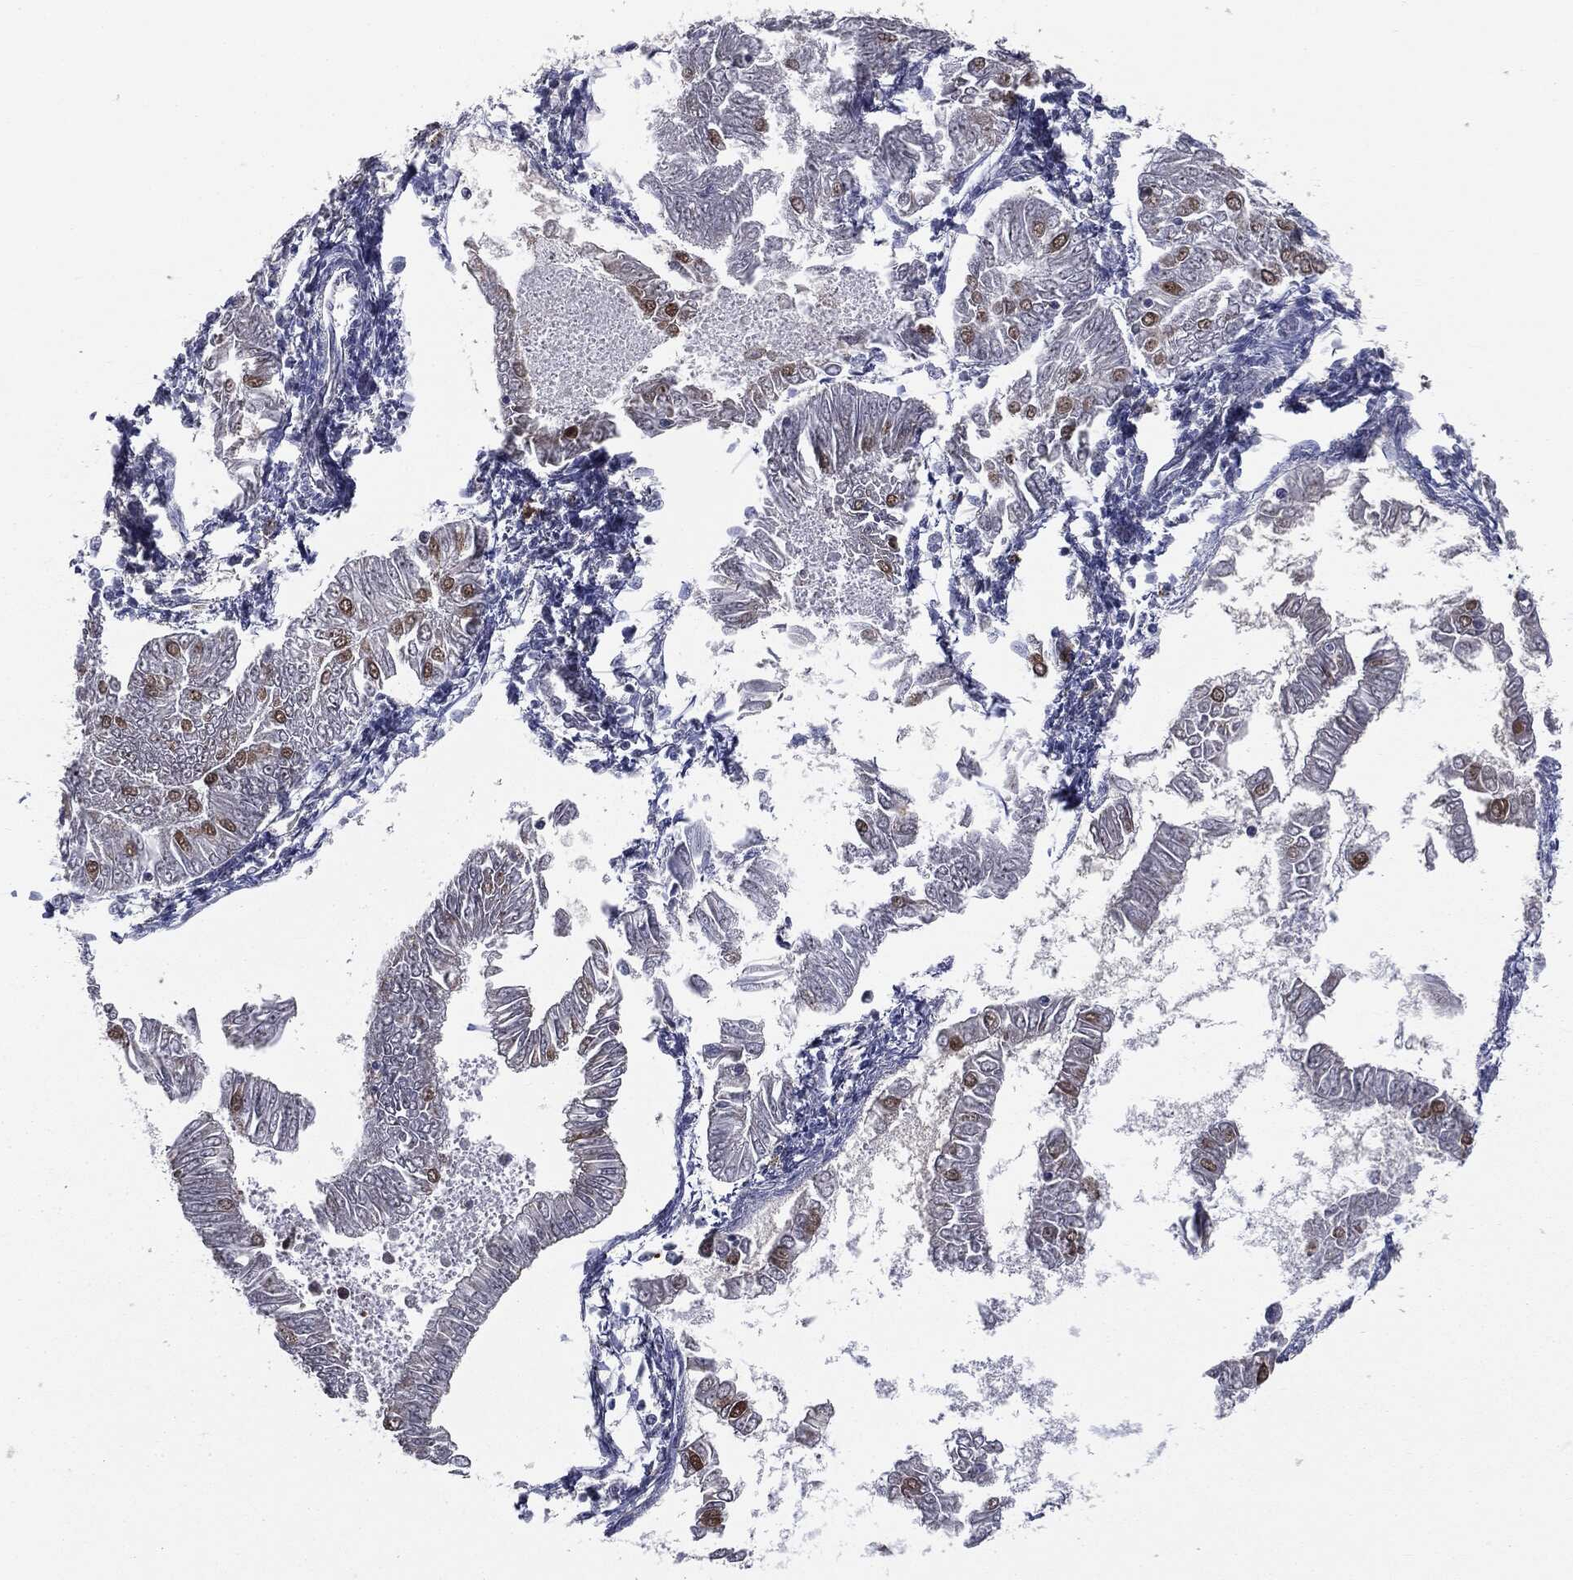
{"staining": {"intensity": "strong", "quantity": "<25%", "location": "nuclear"}, "tissue": "endometrial cancer", "cell_type": "Tumor cells", "image_type": "cancer", "snomed": [{"axis": "morphology", "description": "Adenocarcinoma, NOS"}, {"axis": "topography", "description": "Endometrium"}], "caption": "Brown immunohistochemical staining in human endometrial cancer (adenocarcinoma) exhibits strong nuclear staining in about <25% of tumor cells.", "gene": "TRMT1L", "patient": {"sex": "female", "age": 53}}